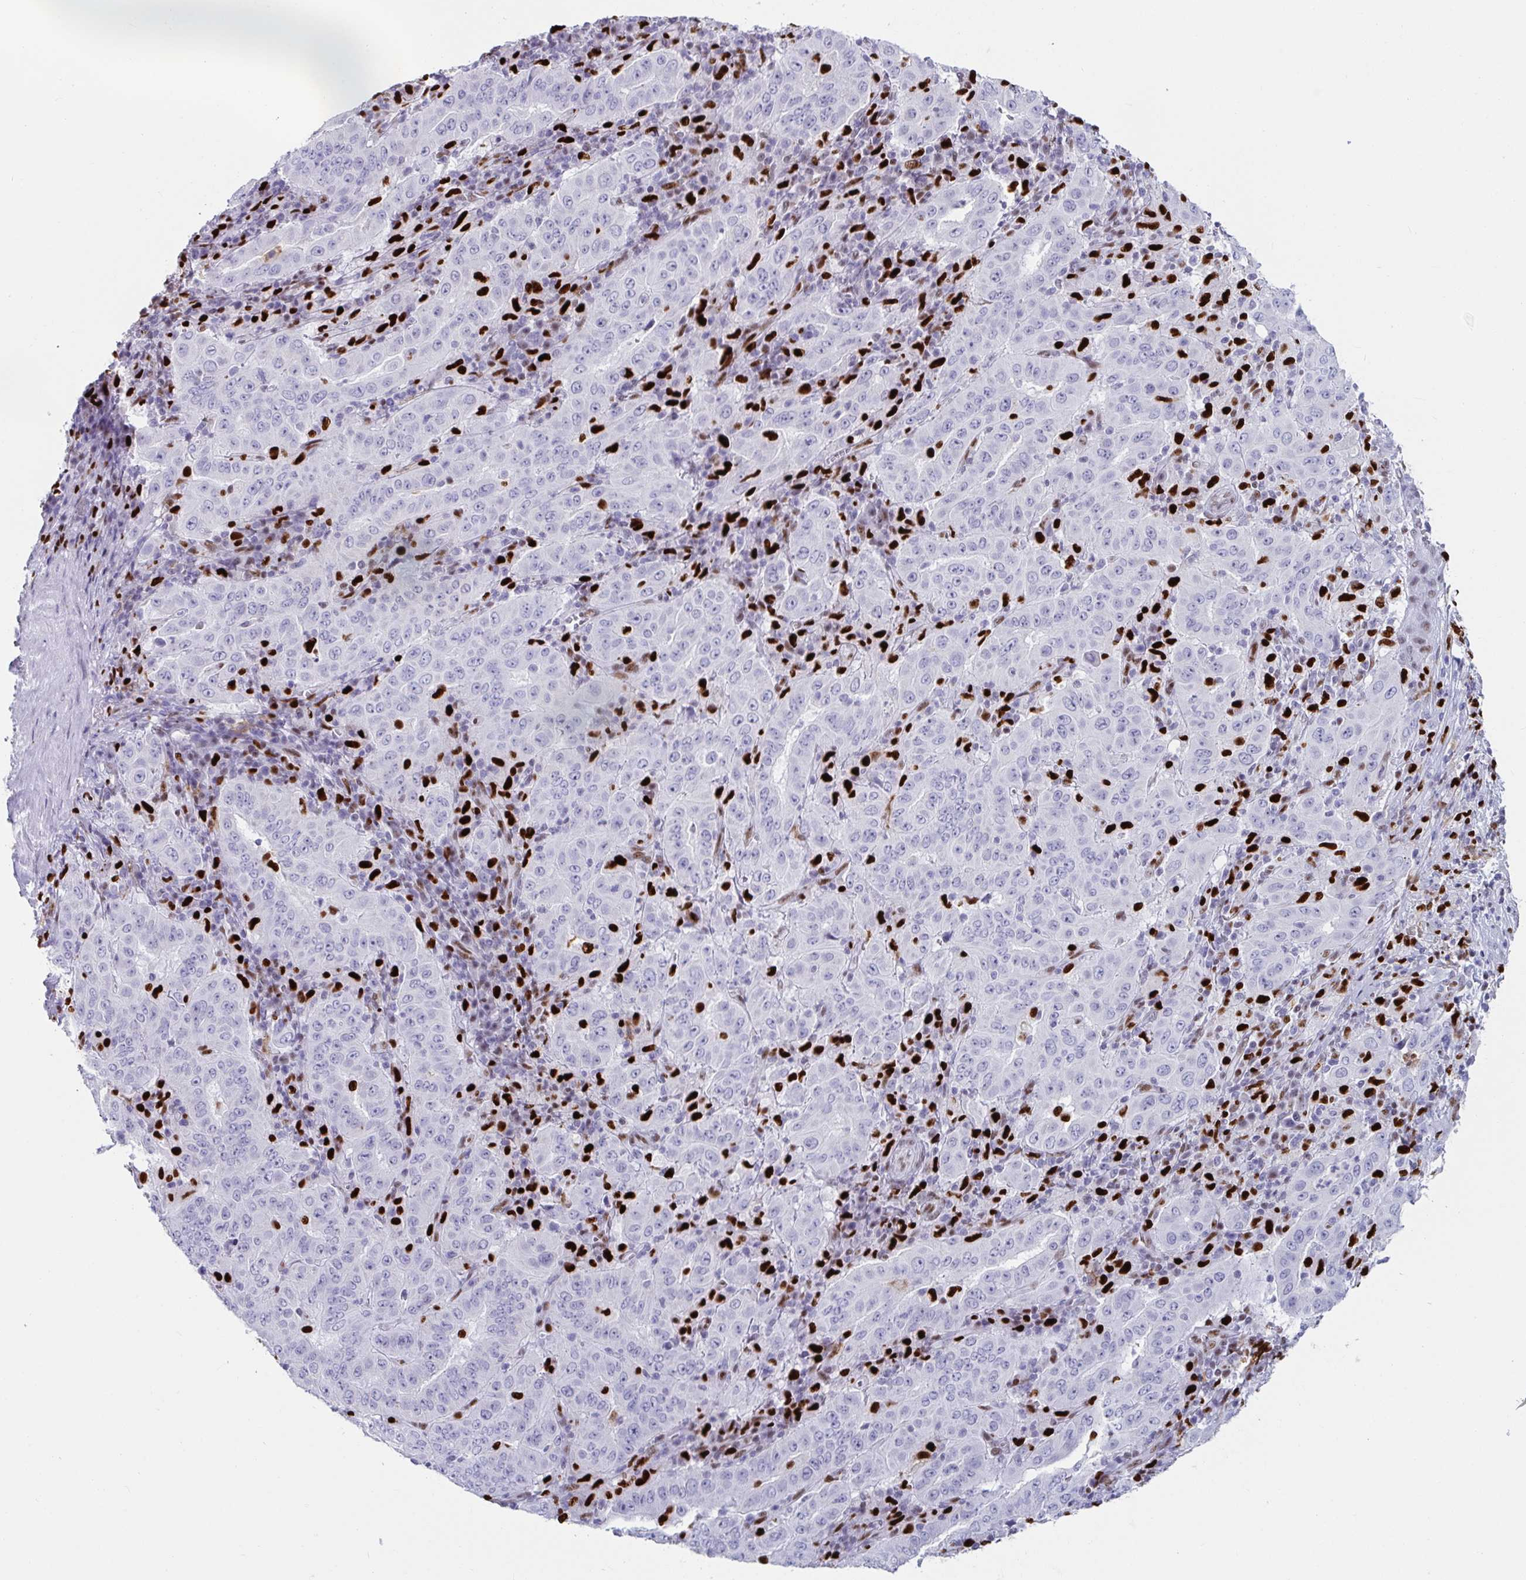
{"staining": {"intensity": "negative", "quantity": "none", "location": "none"}, "tissue": "pancreatic cancer", "cell_type": "Tumor cells", "image_type": "cancer", "snomed": [{"axis": "morphology", "description": "Adenocarcinoma, NOS"}, {"axis": "topography", "description": "Pancreas"}], "caption": "The histopathology image exhibits no significant staining in tumor cells of adenocarcinoma (pancreatic).", "gene": "ZNF586", "patient": {"sex": "male", "age": 63}}